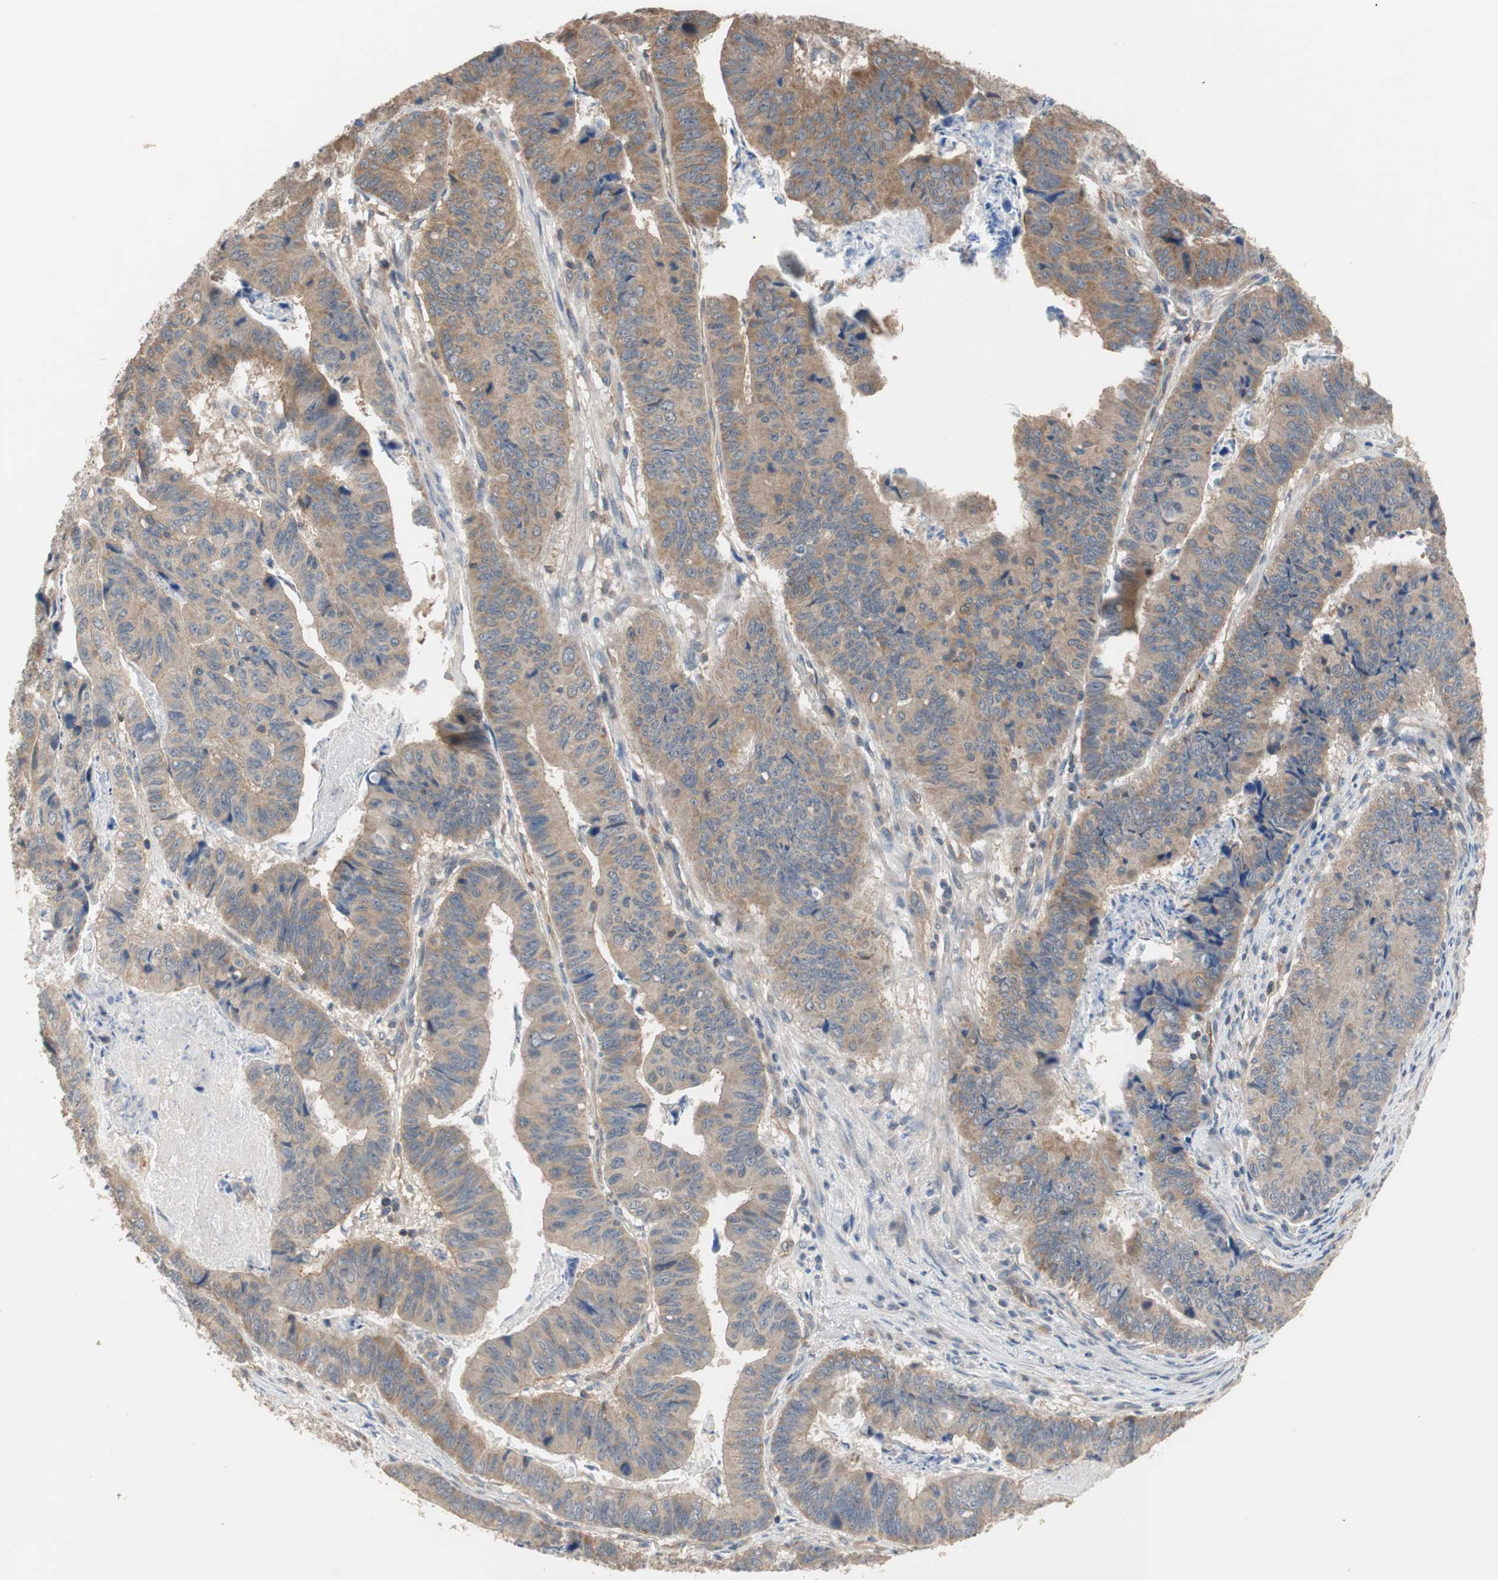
{"staining": {"intensity": "moderate", "quantity": ">75%", "location": "cytoplasmic/membranous"}, "tissue": "stomach cancer", "cell_type": "Tumor cells", "image_type": "cancer", "snomed": [{"axis": "morphology", "description": "Adenocarcinoma, NOS"}, {"axis": "topography", "description": "Stomach, lower"}], "caption": "A brown stain shows moderate cytoplasmic/membranous staining of a protein in human stomach adenocarcinoma tumor cells. The staining was performed using DAB, with brown indicating positive protein expression. Nuclei are stained blue with hematoxylin.", "gene": "MAP4K2", "patient": {"sex": "male", "age": 77}}